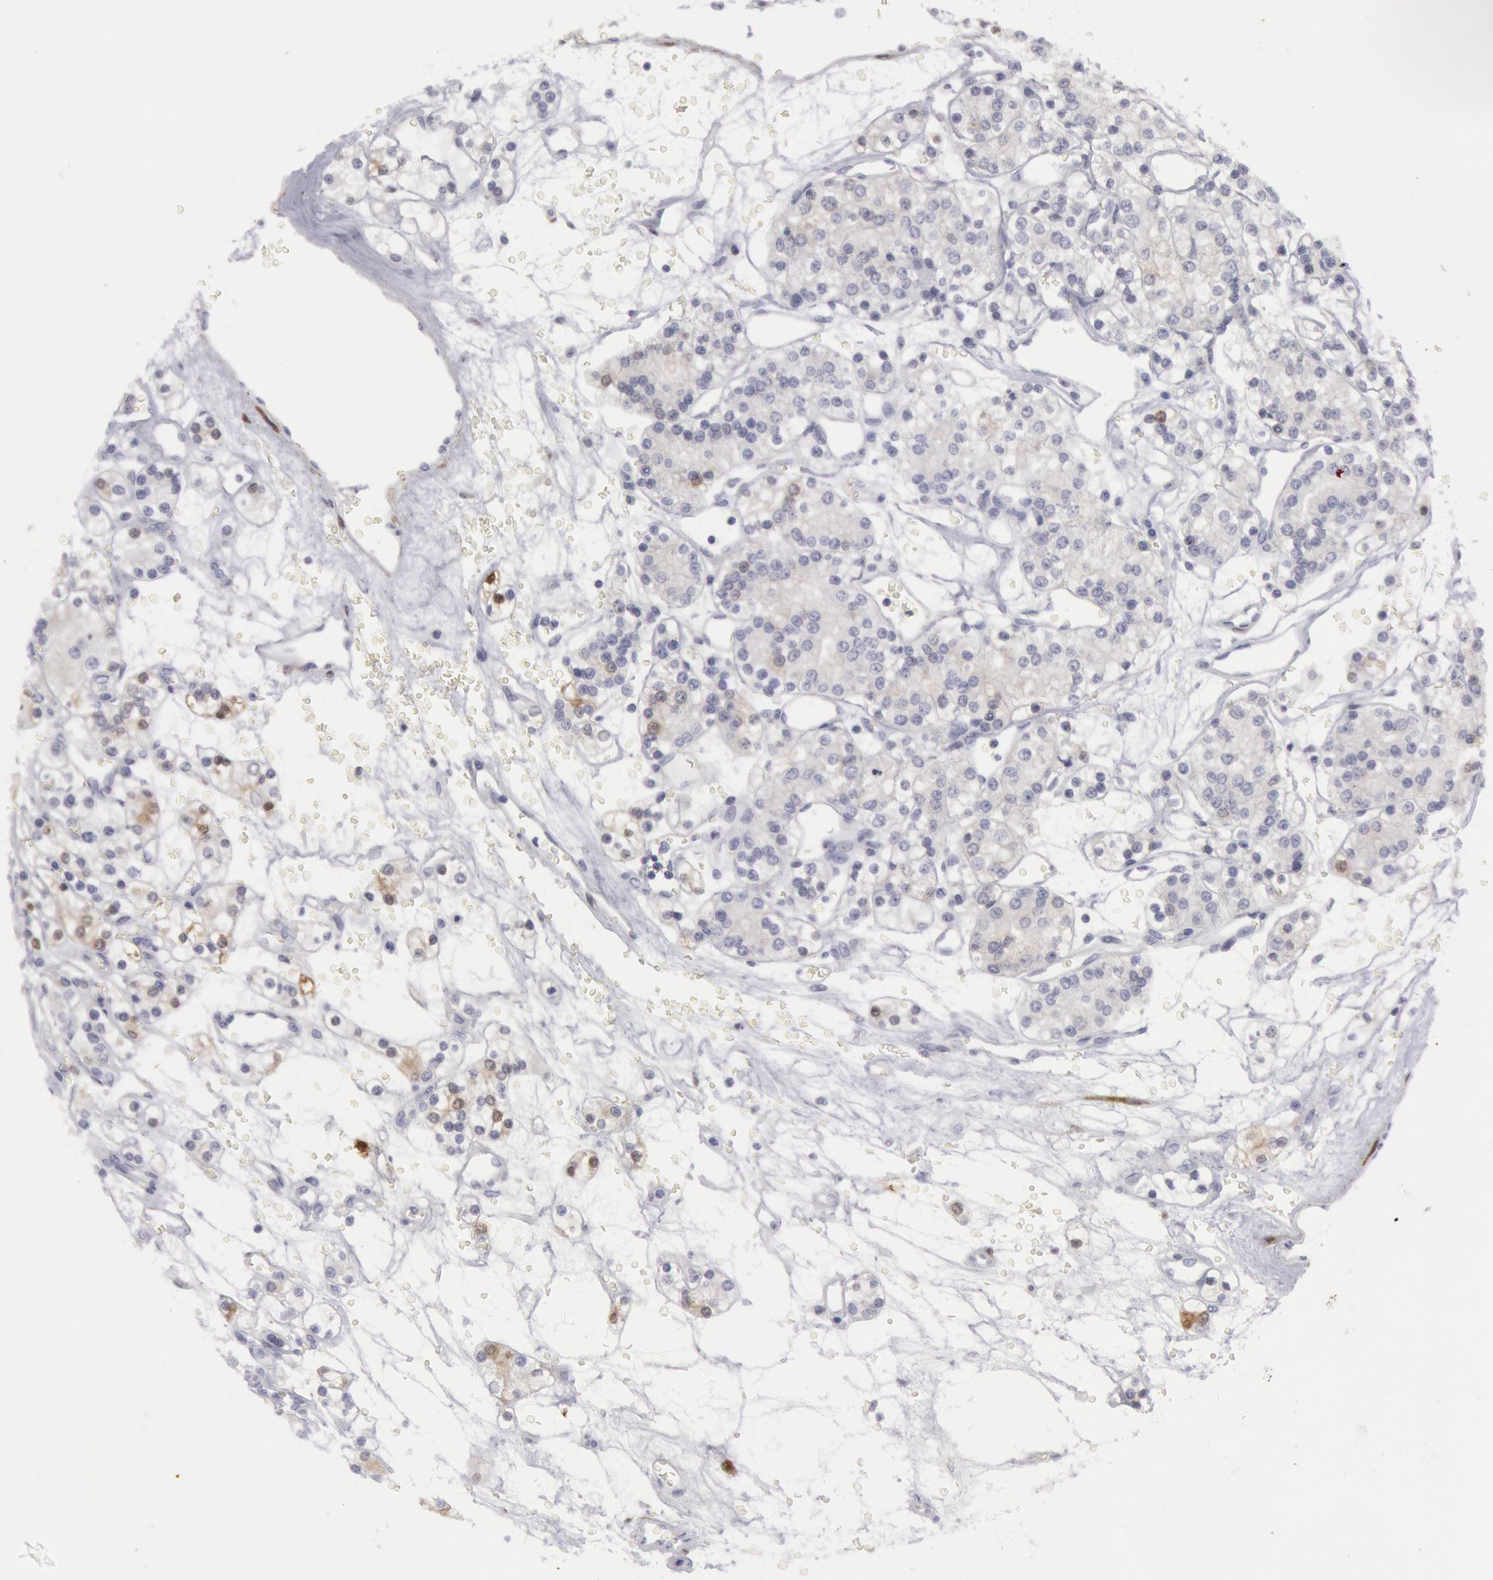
{"staining": {"intensity": "weak", "quantity": "<25%", "location": "cytoplasmic/membranous"}, "tissue": "renal cancer", "cell_type": "Tumor cells", "image_type": "cancer", "snomed": [{"axis": "morphology", "description": "Adenocarcinoma, NOS"}, {"axis": "topography", "description": "Kidney"}], "caption": "Tumor cells are negative for brown protein staining in renal cancer. (DAB (3,3'-diaminobenzidine) immunohistochemistry (IHC), high magnification).", "gene": "FHL1", "patient": {"sex": "female", "age": 62}}